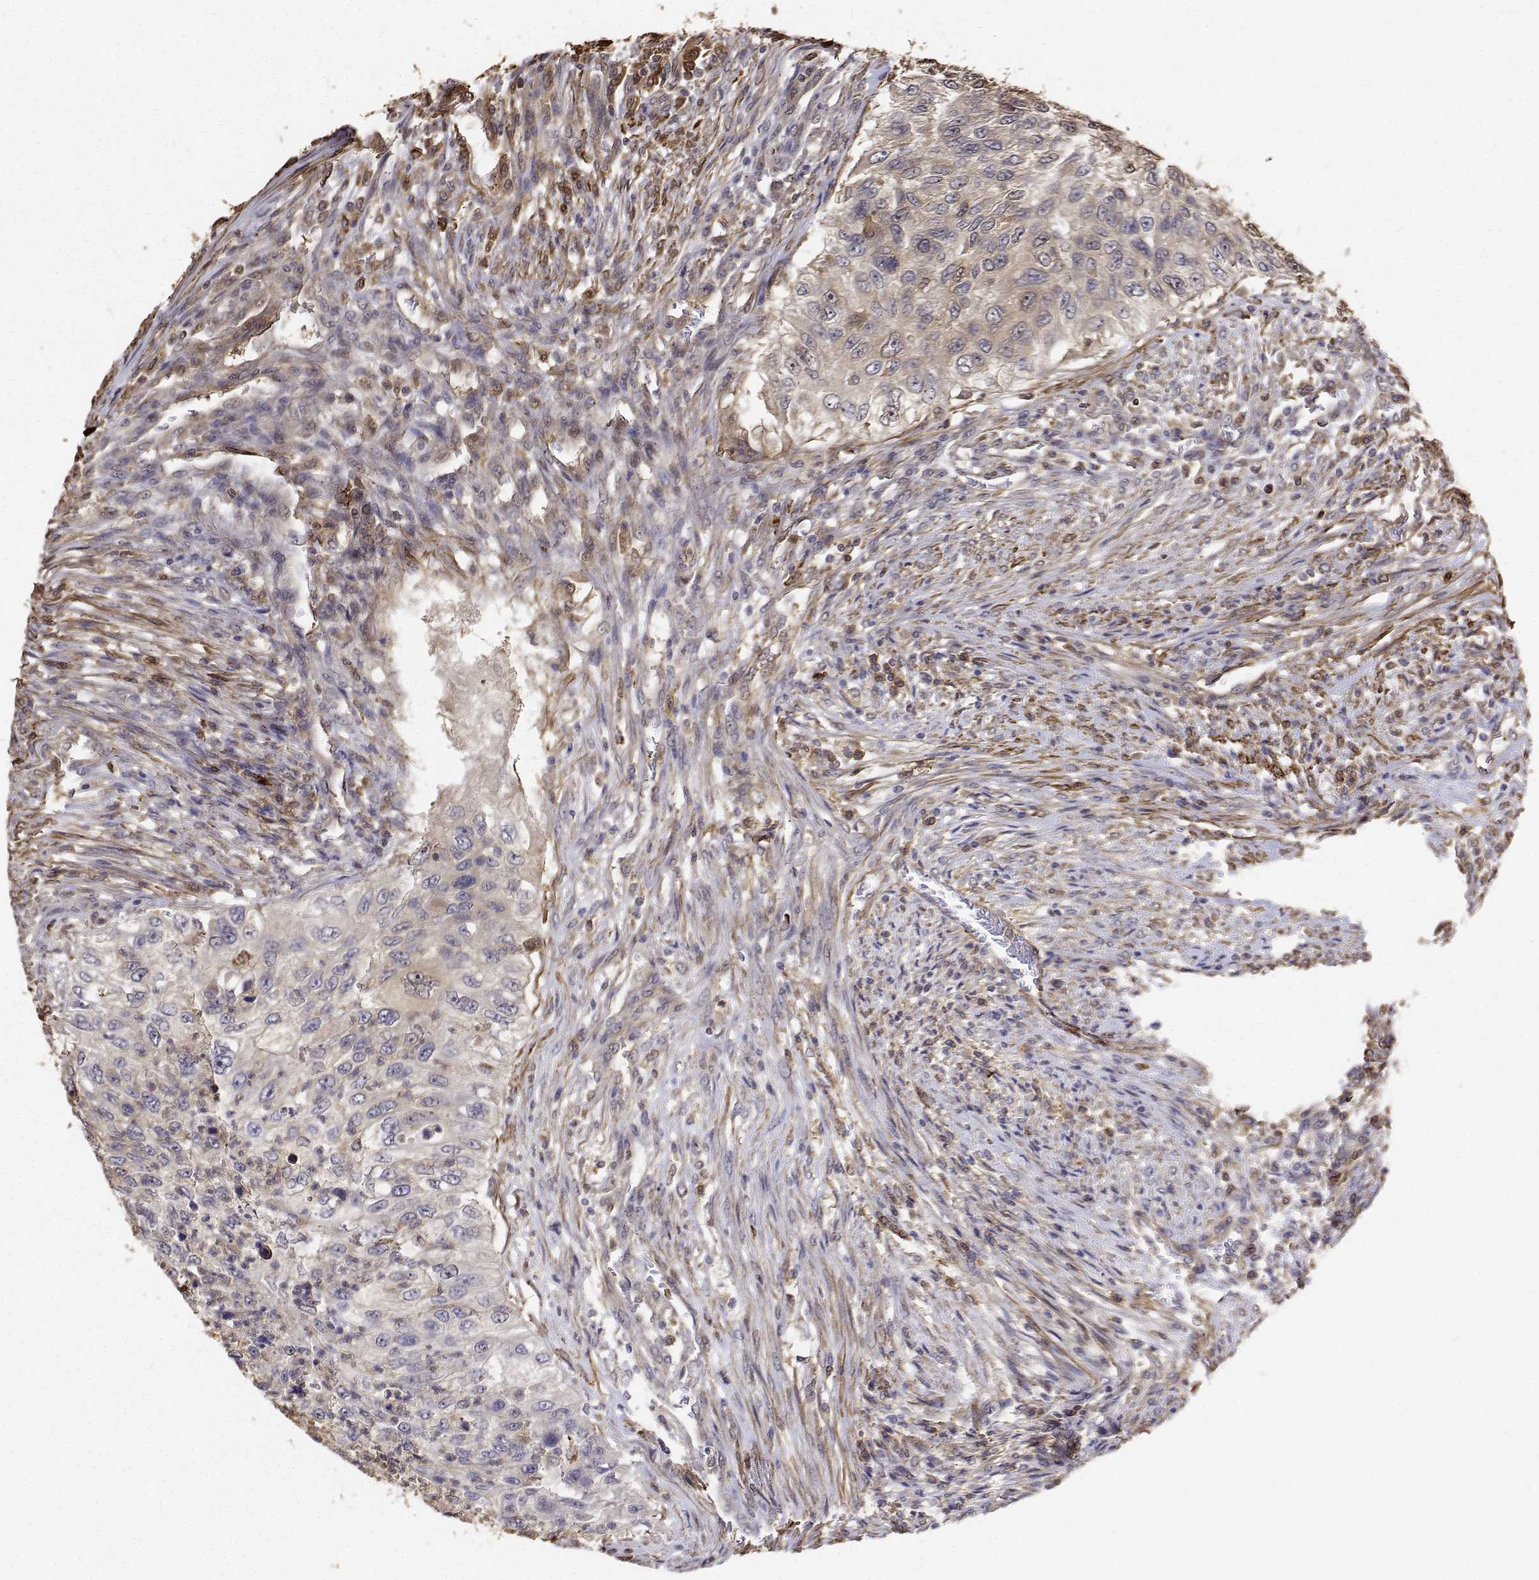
{"staining": {"intensity": "negative", "quantity": "none", "location": "none"}, "tissue": "urothelial cancer", "cell_type": "Tumor cells", "image_type": "cancer", "snomed": [{"axis": "morphology", "description": "Urothelial carcinoma, High grade"}, {"axis": "topography", "description": "Urinary bladder"}], "caption": "Image shows no protein expression in tumor cells of high-grade urothelial carcinoma tissue. (DAB IHC, high magnification).", "gene": "PCID2", "patient": {"sex": "female", "age": 60}}